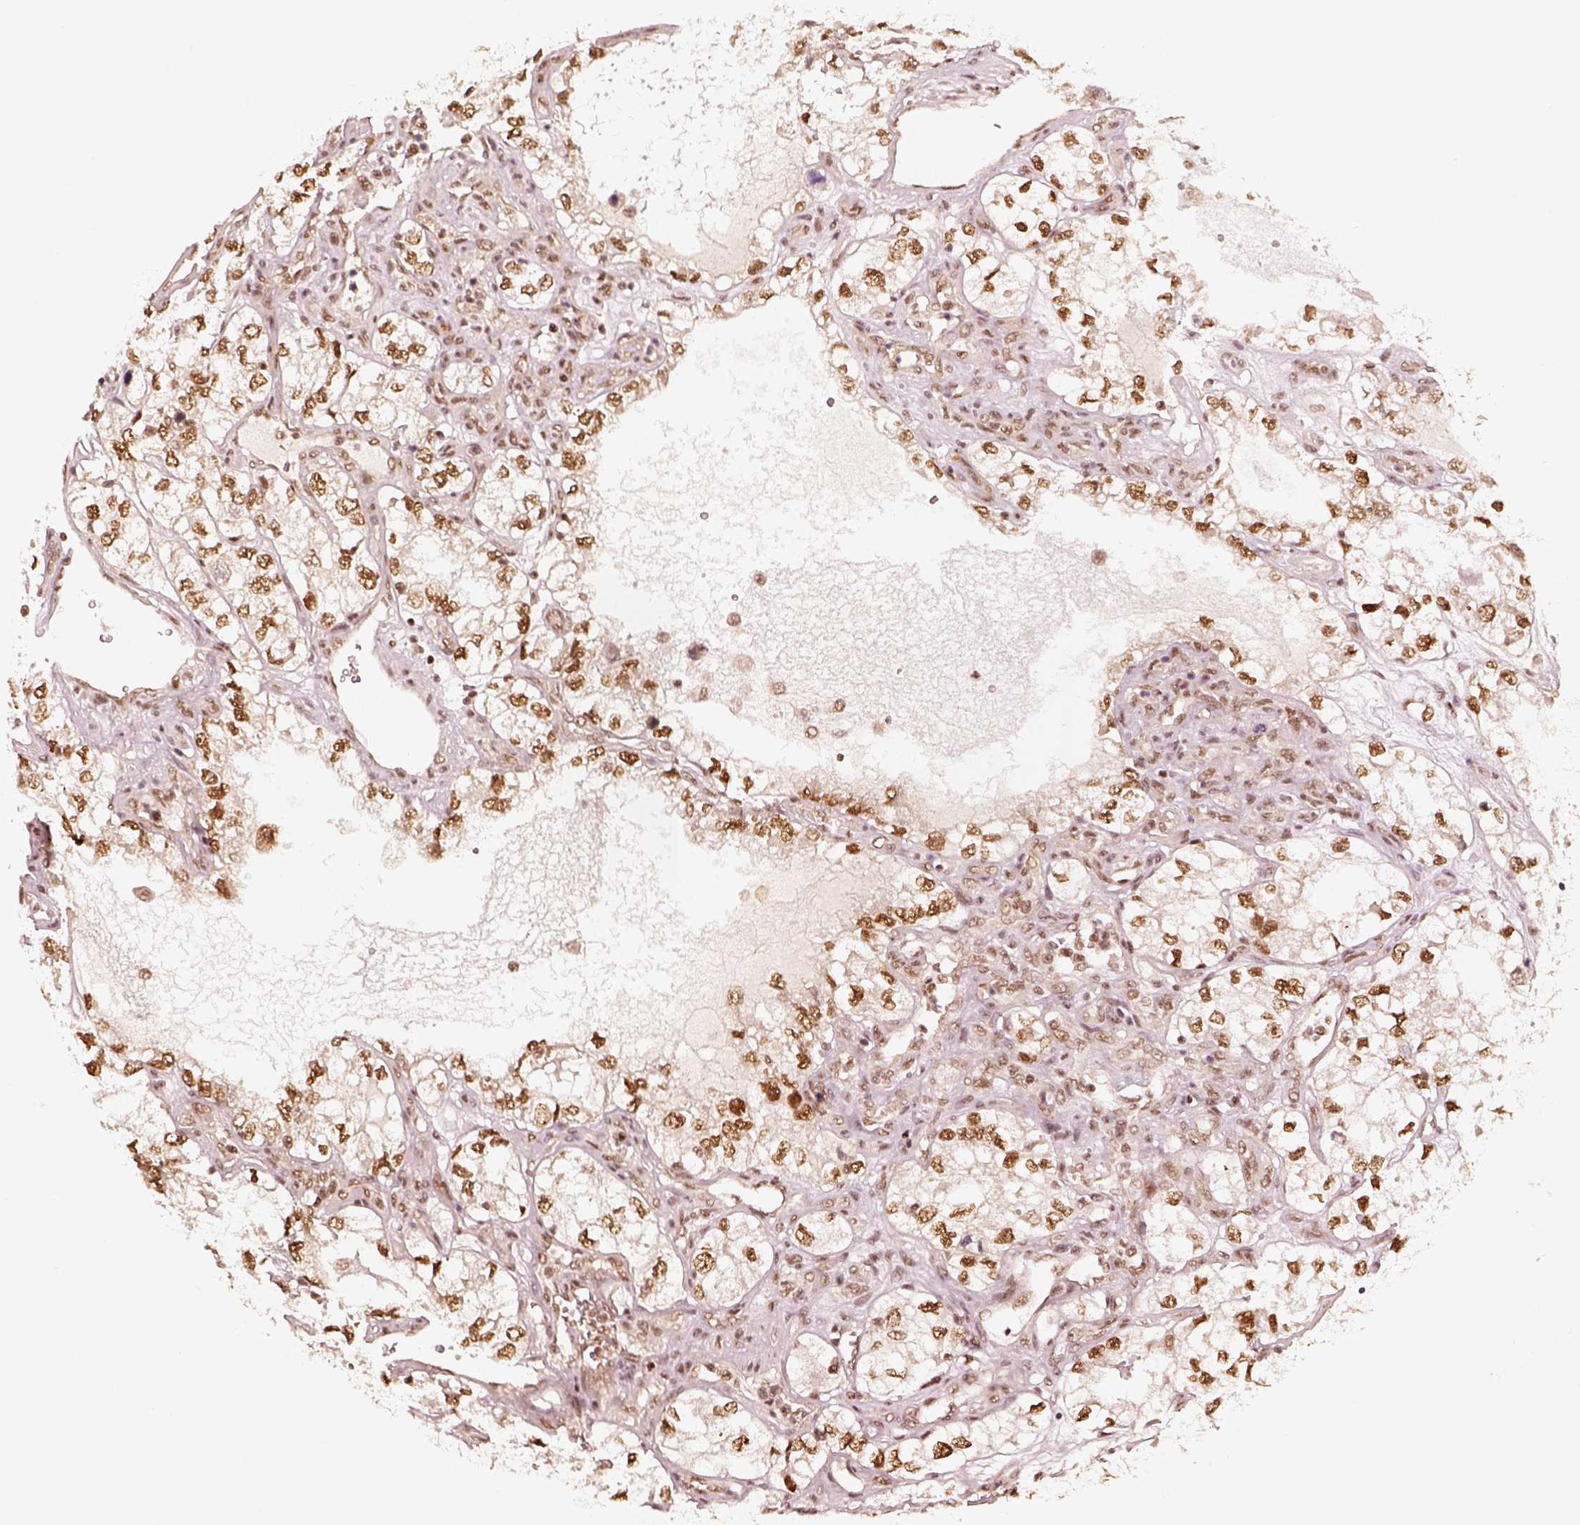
{"staining": {"intensity": "strong", "quantity": ">75%", "location": "nuclear"}, "tissue": "renal cancer", "cell_type": "Tumor cells", "image_type": "cancer", "snomed": [{"axis": "morphology", "description": "Adenocarcinoma, NOS"}, {"axis": "topography", "description": "Kidney"}], "caption": "A histopathology image showing strong nuclear expression in approximately >75% of tumor cells in renal cancer, as visualized by brown immunohistochemical staining.", "gene": "GMEB2", "patient": {"sex": "female", "age": 59}}